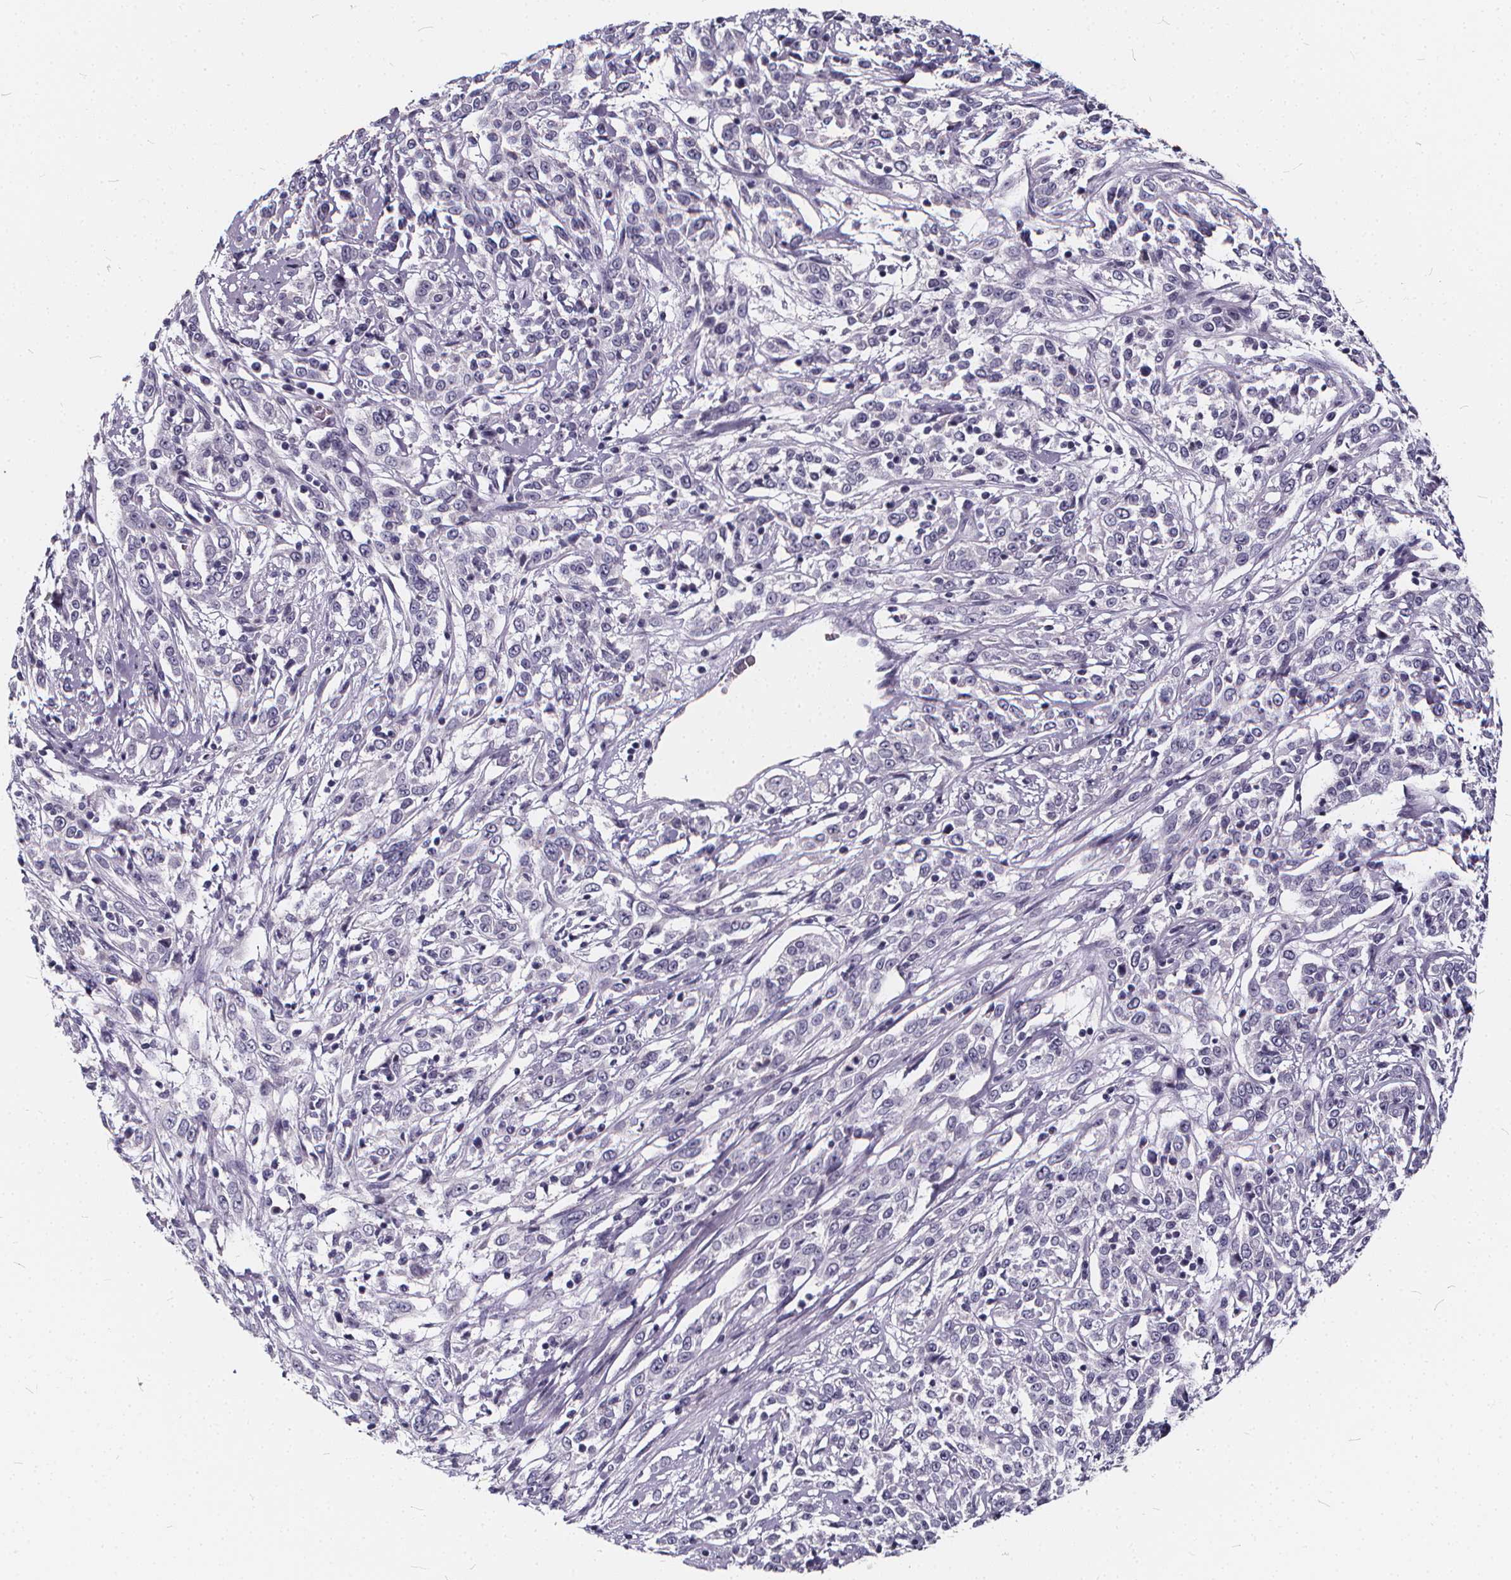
{"staining": {"intensity": "negative", "quantity": "none", "location": "none"}, "tissue": "cervical cancer", "cell_type": "Tumor cells", "image_type": "cancer", "snomed": [{"axis": "morphology", "description": "Adenocarcinoma, NOS"}, {"axis": "topography", "description": "Cervix"}], "caption": "The immunohistochemistry photomicrograph has no significant expression in tumor cells of cervical cancer tissue.", "gene": "SPEF2", "patient": {"sex": "female", "age": 40}}